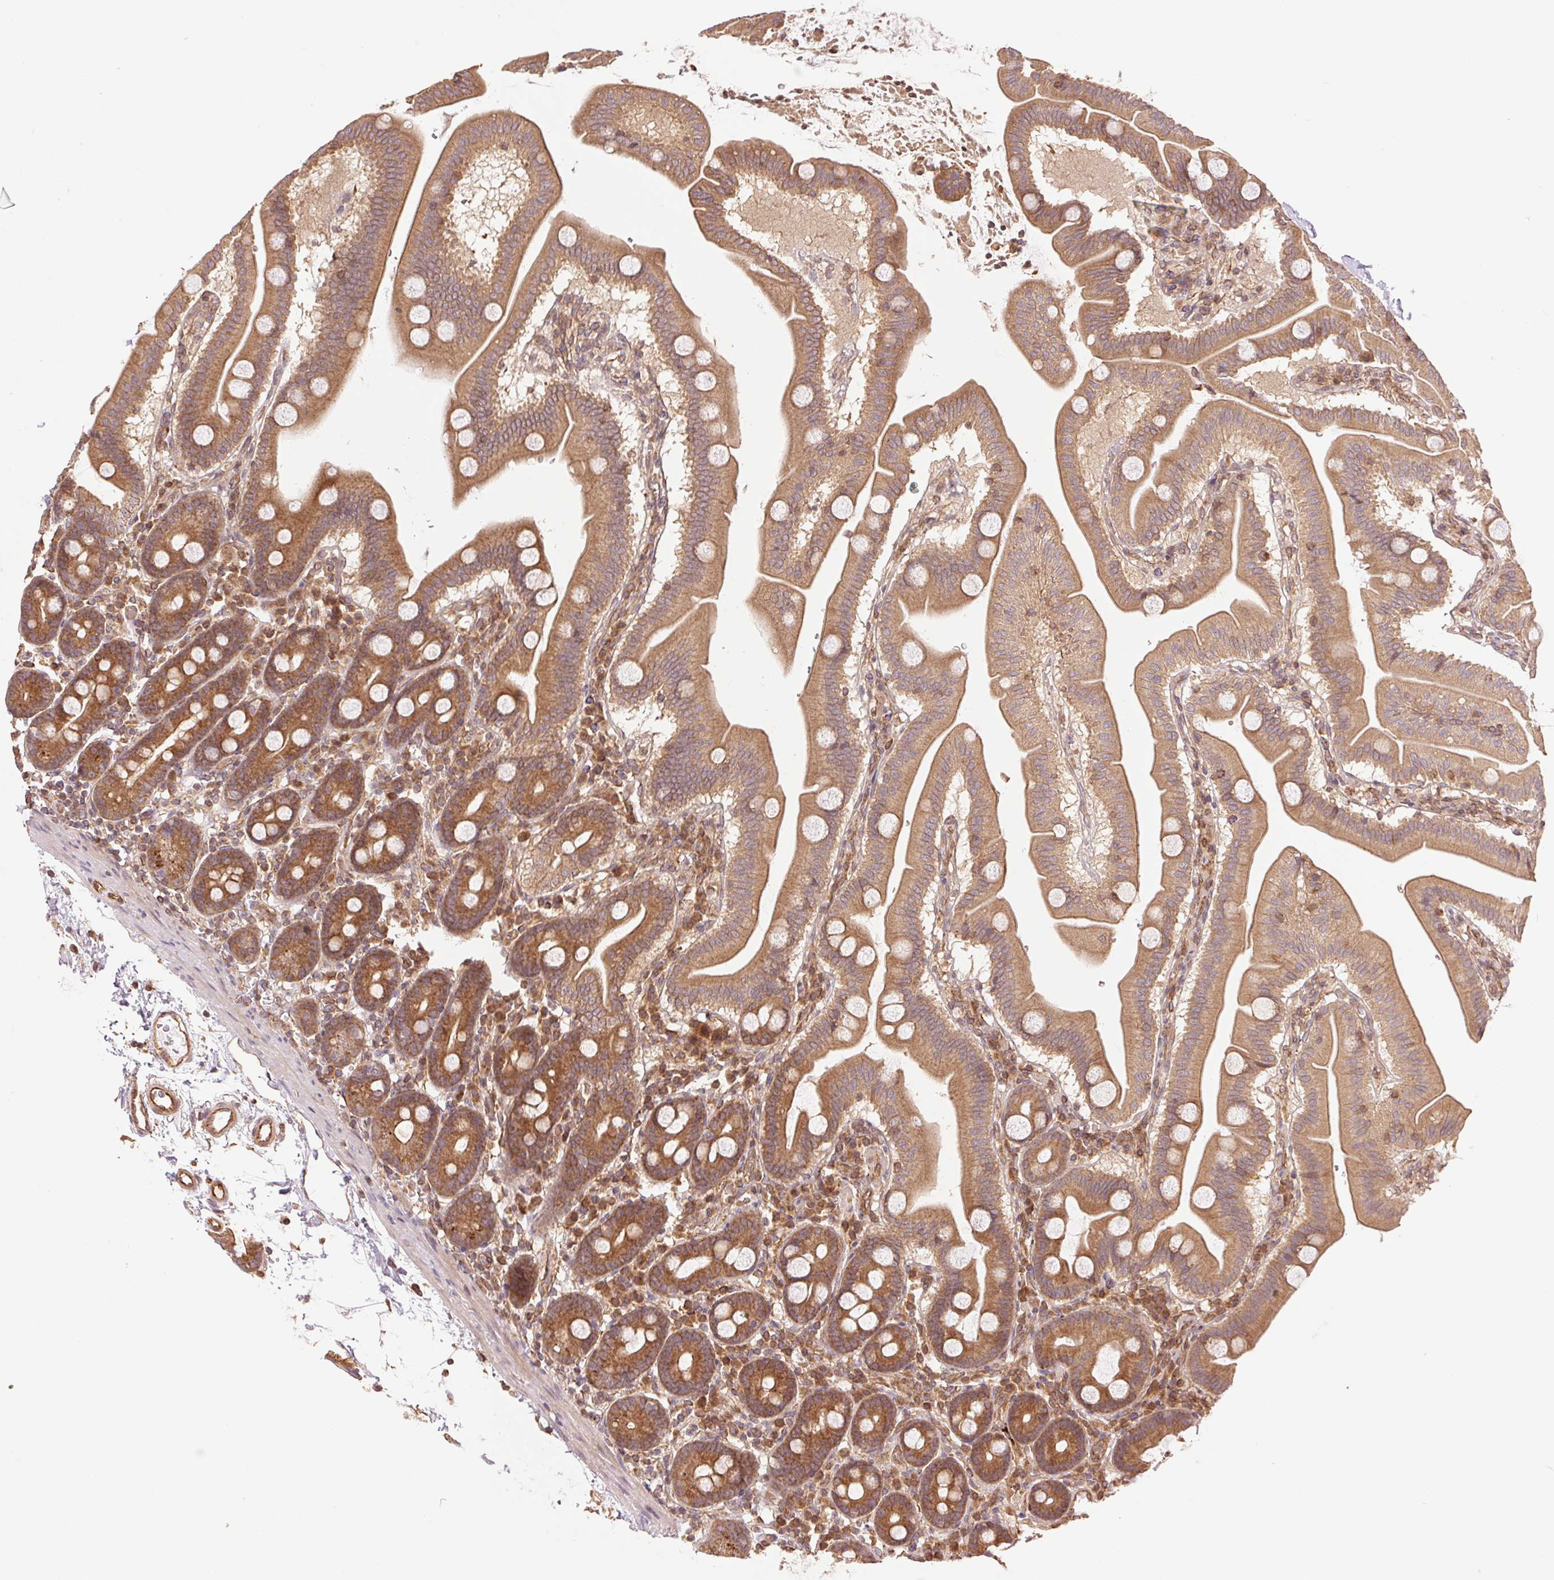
{"staining": {"intensity": "moderate", "quantity": ">75%", "location": "cytoplasmic/membranous"}, "tissue": "duodenum", "cell_type": "Glandular cells", "image_type": "normal", "snomed": [{"axis": "morphology", "description": "Normal tissue, NOS"}, {"axis": "topography", "description": "Pancreas"}, {"axis": "topography", "description": "Duodenum"}], "caption": "Approximately >75% of glandular cells in benign duodenum display moderate cytoplasmic/membranous protein positivity as visualized by brown immunohistochemical staining.", "gene": "STARD7", "patient": {"sex": "male", "age": 59}}